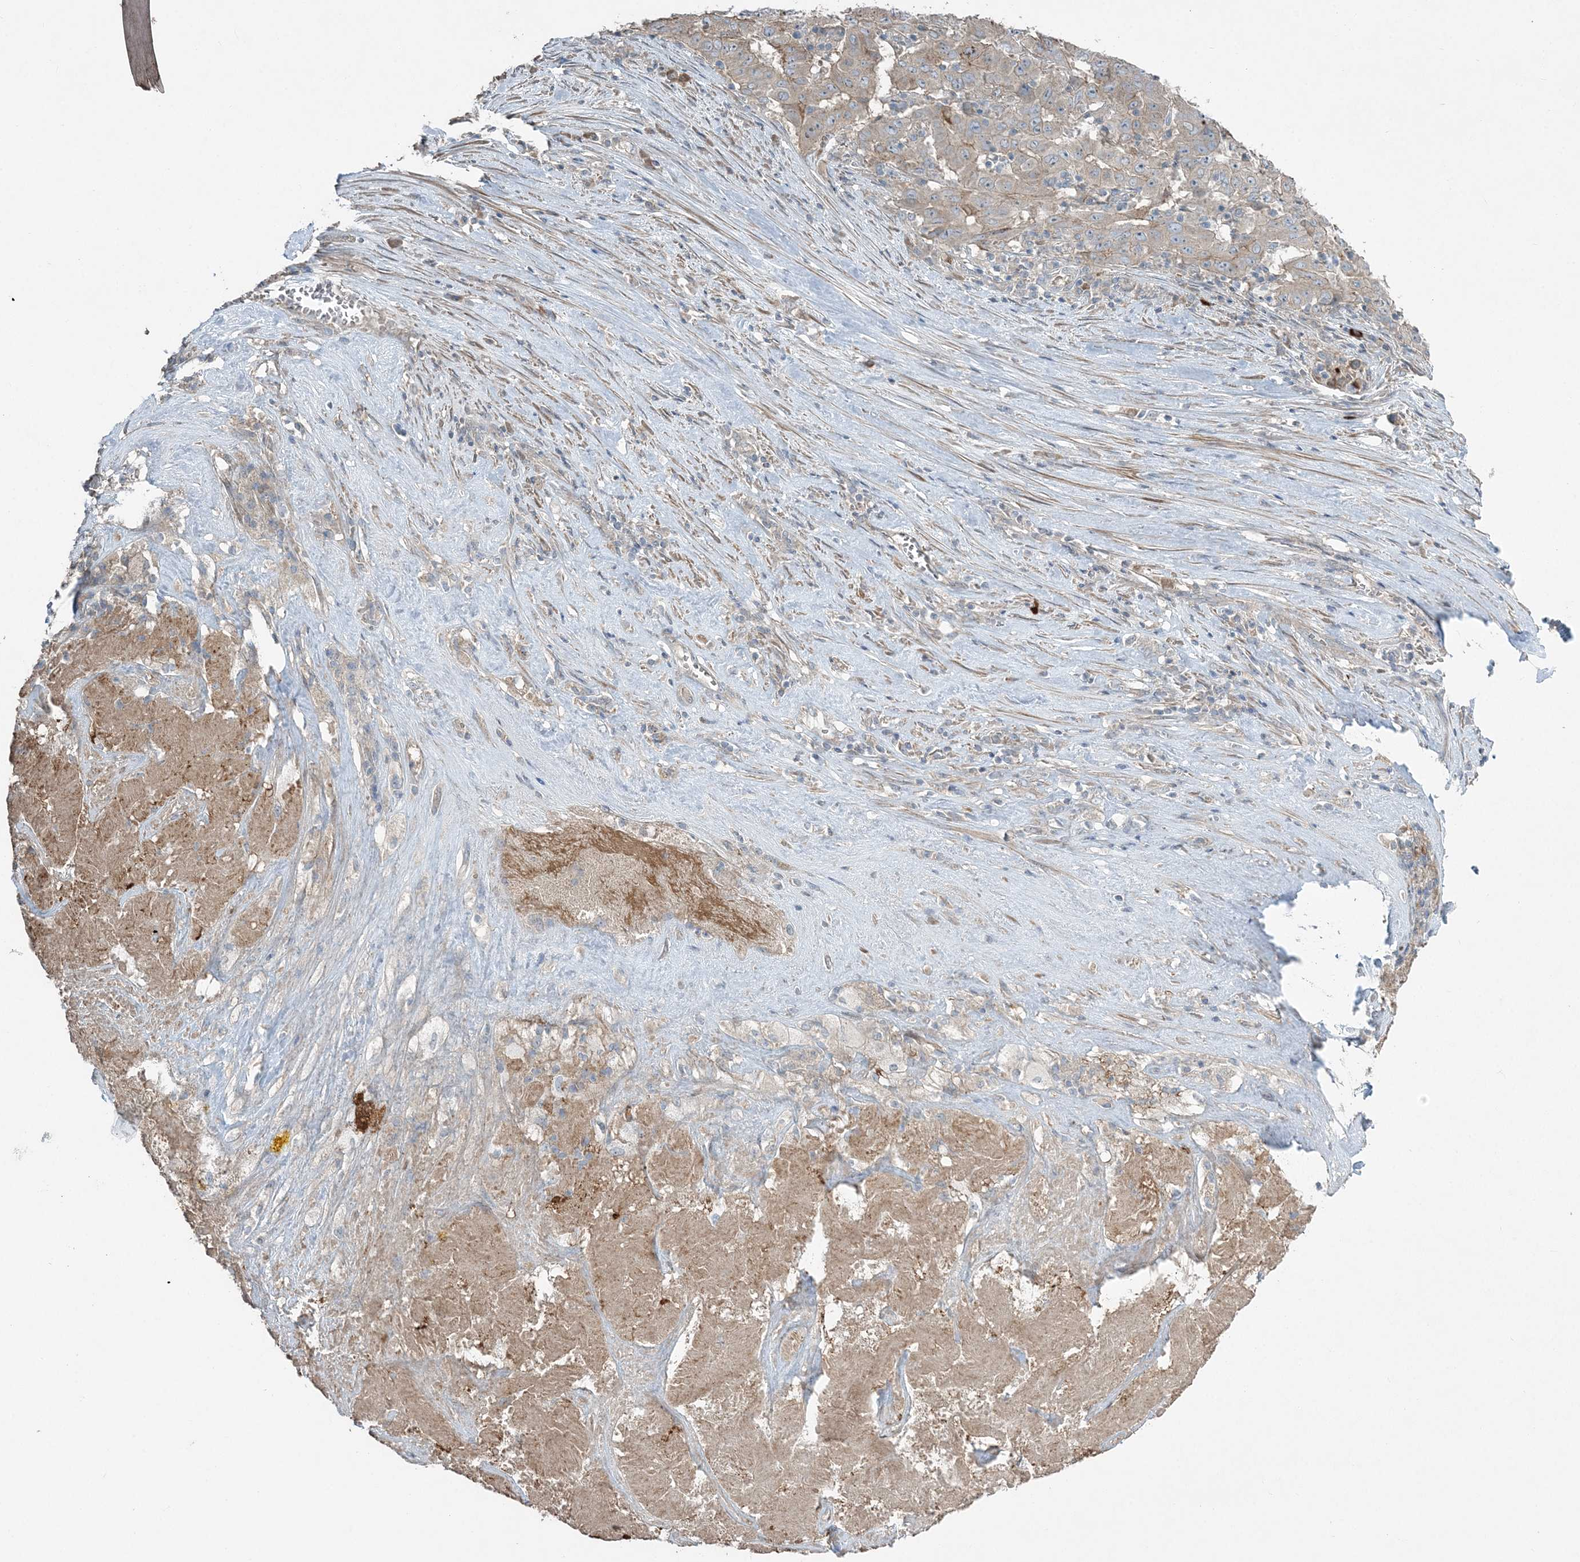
{"staining": {"intensity": "weak", "quantity": ">75%", "location": "cytoplasmic/membranous"}, "tissue": "pancreatic cancer", "cell_type": "Tumor cells", "image_type": "cancer", "snomed": [{"axis": "morphology", "description": "Adenocarcinoma, NOS"}, {"axis": "topography", "description": "Pancreas"}], "caption": "Immunohistochemical staining of human pancreatic cancer (adenocarcinoma) demonstrates low levels of weak cytoplasmic/membranous staining in approximately >75% of tumor cells. The staining was performed using DAB (3,3'-diaminobenzidine) to visualize the protein expression in brown, while the nuclei were stained in blue with hematoxylin (Magnification: 20x).", "gene": "SLC4A10", "patient": {"sex": "male", "age": 63}}